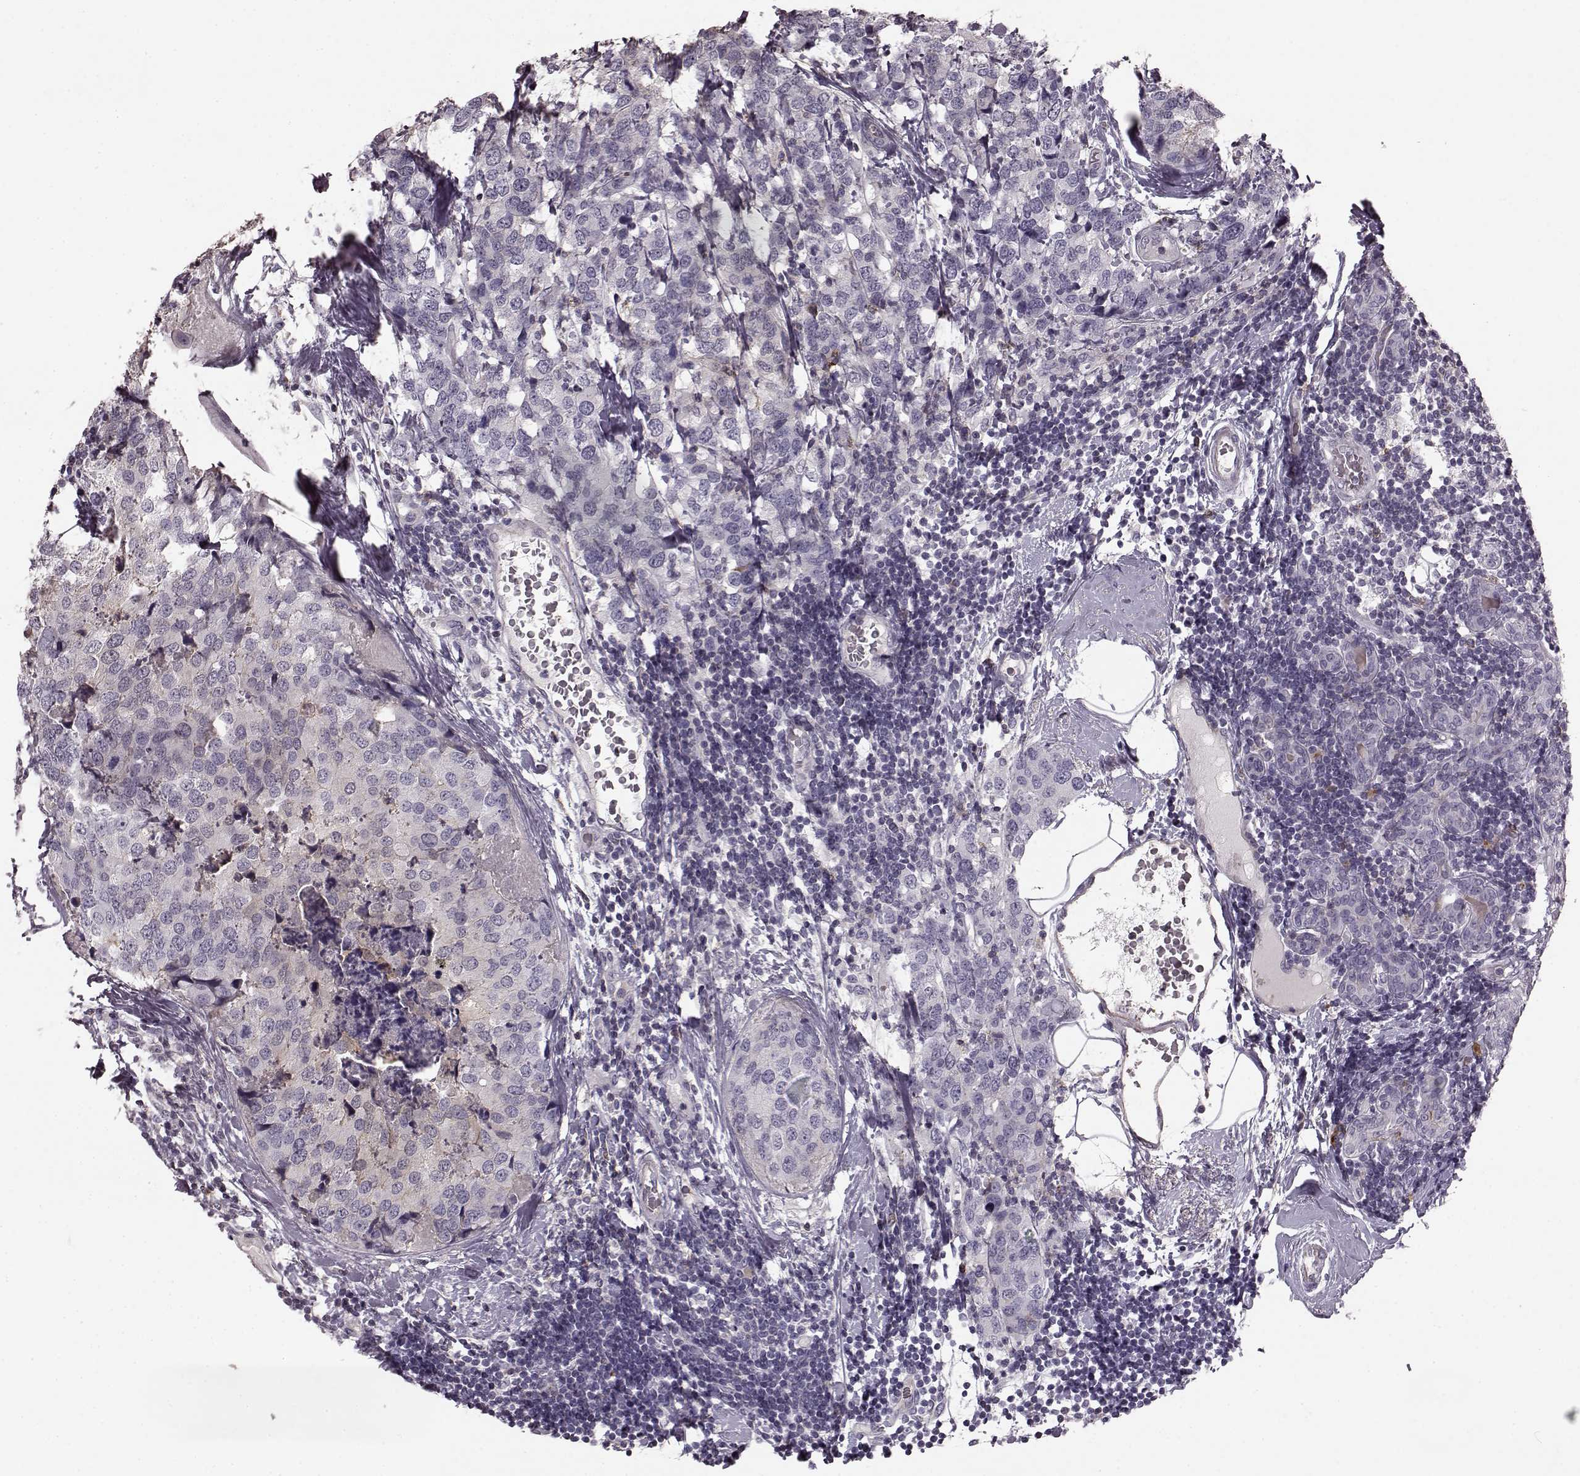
{"staining": {"intensity": "negative", "quantity": "none", "location": "none"}, "tissue": "breast cancer", "cell_type": "Tumor cells", "image_type": "cancer", "snomed": [{"axis": "morphology", "description": "Lobular carcinoma"}, {"axis": "topography", "description": "Breast"}], "caption": "Lobular carcinoma (breast) was stained to show a protein in brown. There is no significant positivity in tumor cells.", "gene": "PDCD1", "patient": {"sex": "female", "age": 59}}